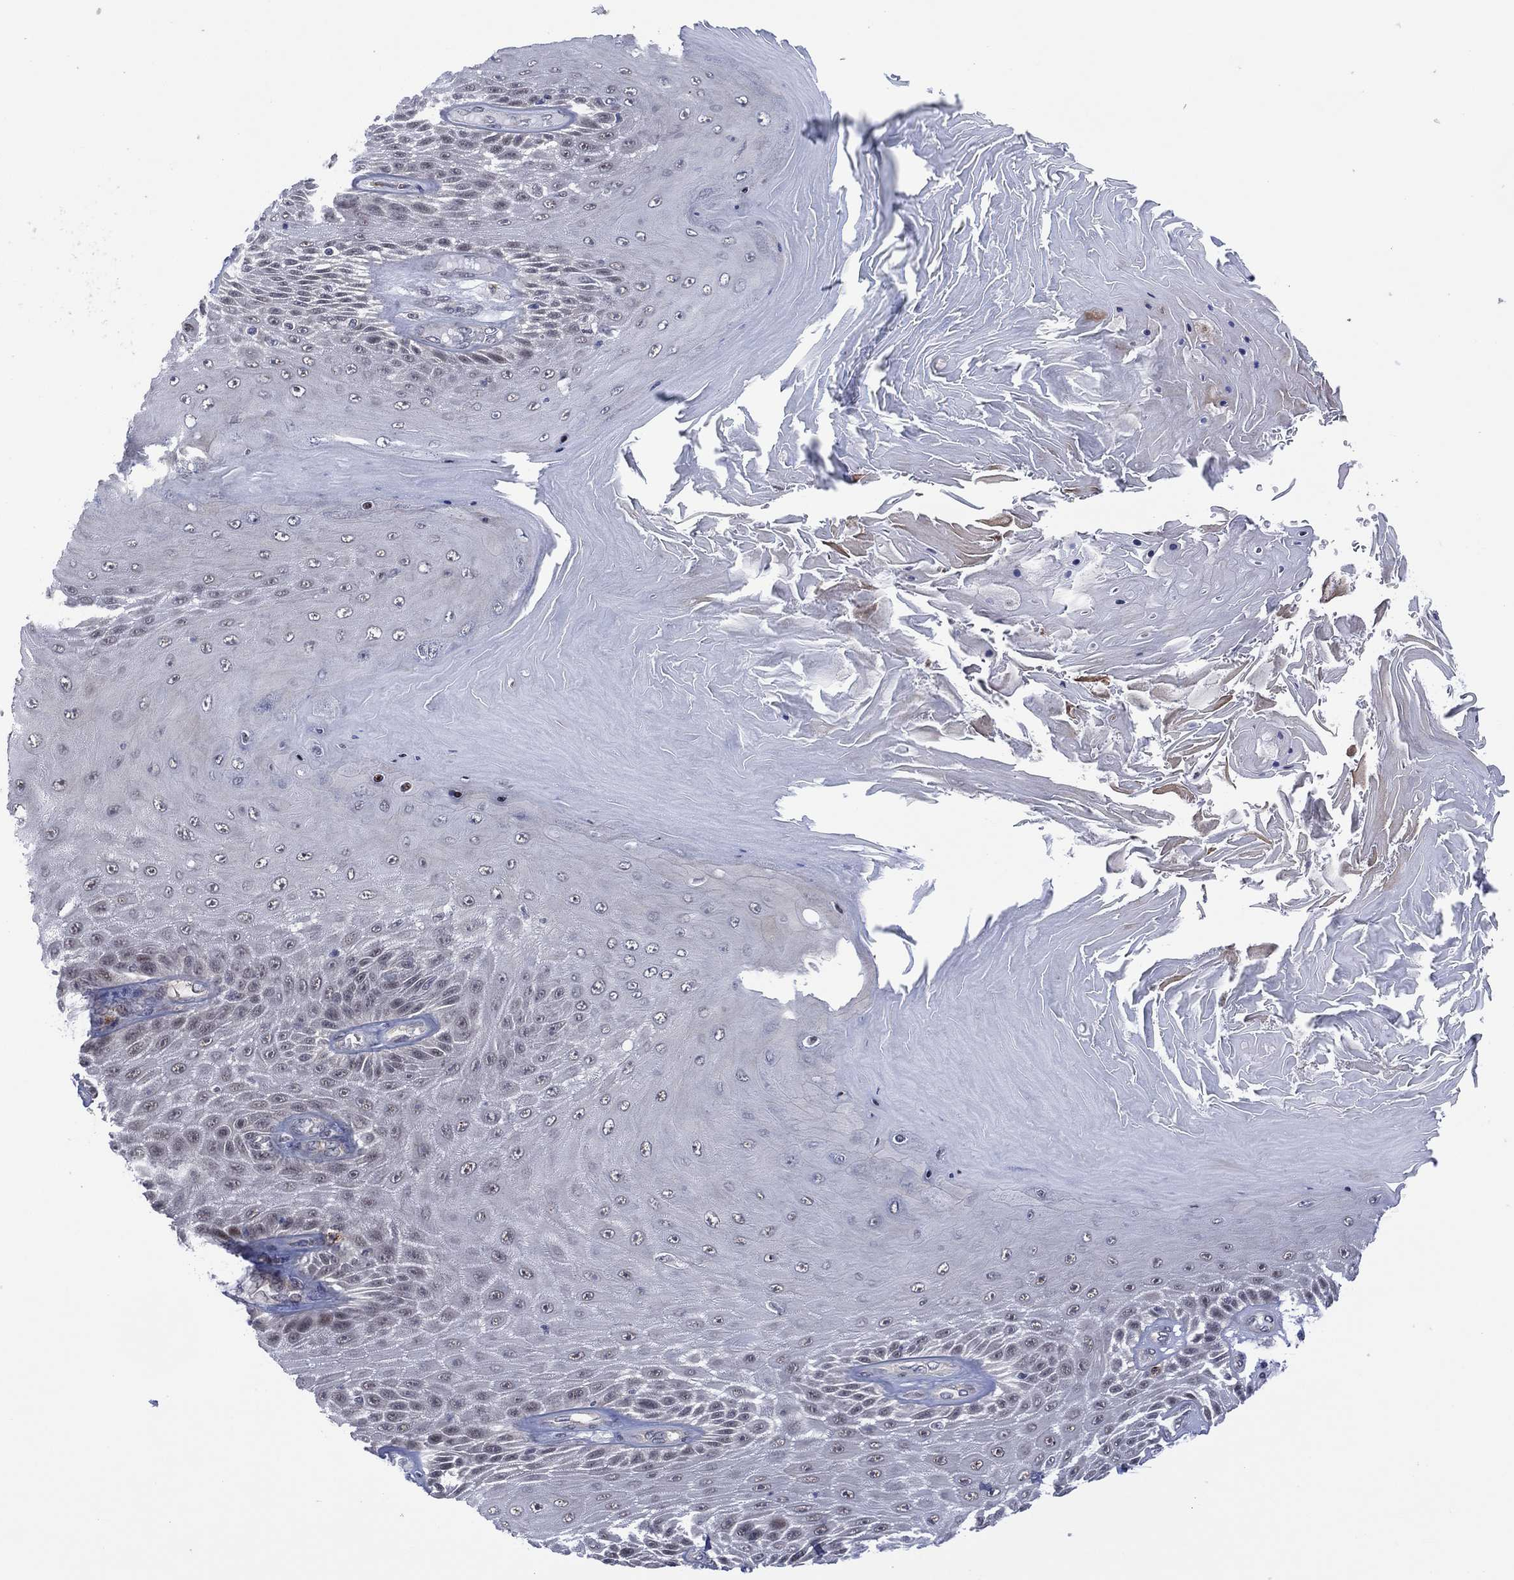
{"staining": {"intensity": "negative", "quantity": "none", "location": "none"}, "tissue": "skin cancer", "cell_type": "Tumor cells", "image_type": "cancer", "snomed": [{"axis": "morphology", "description": "Squamous cell carcinoma, NOS"}, {"axis": "topography", "description": "Skin"}], "caption": "Image shows no protein expression in tumor cells of skin squamous cell carcinoma tissue.", "gene": "DPP4", "patient": {"sex": "male", "age": 62}}